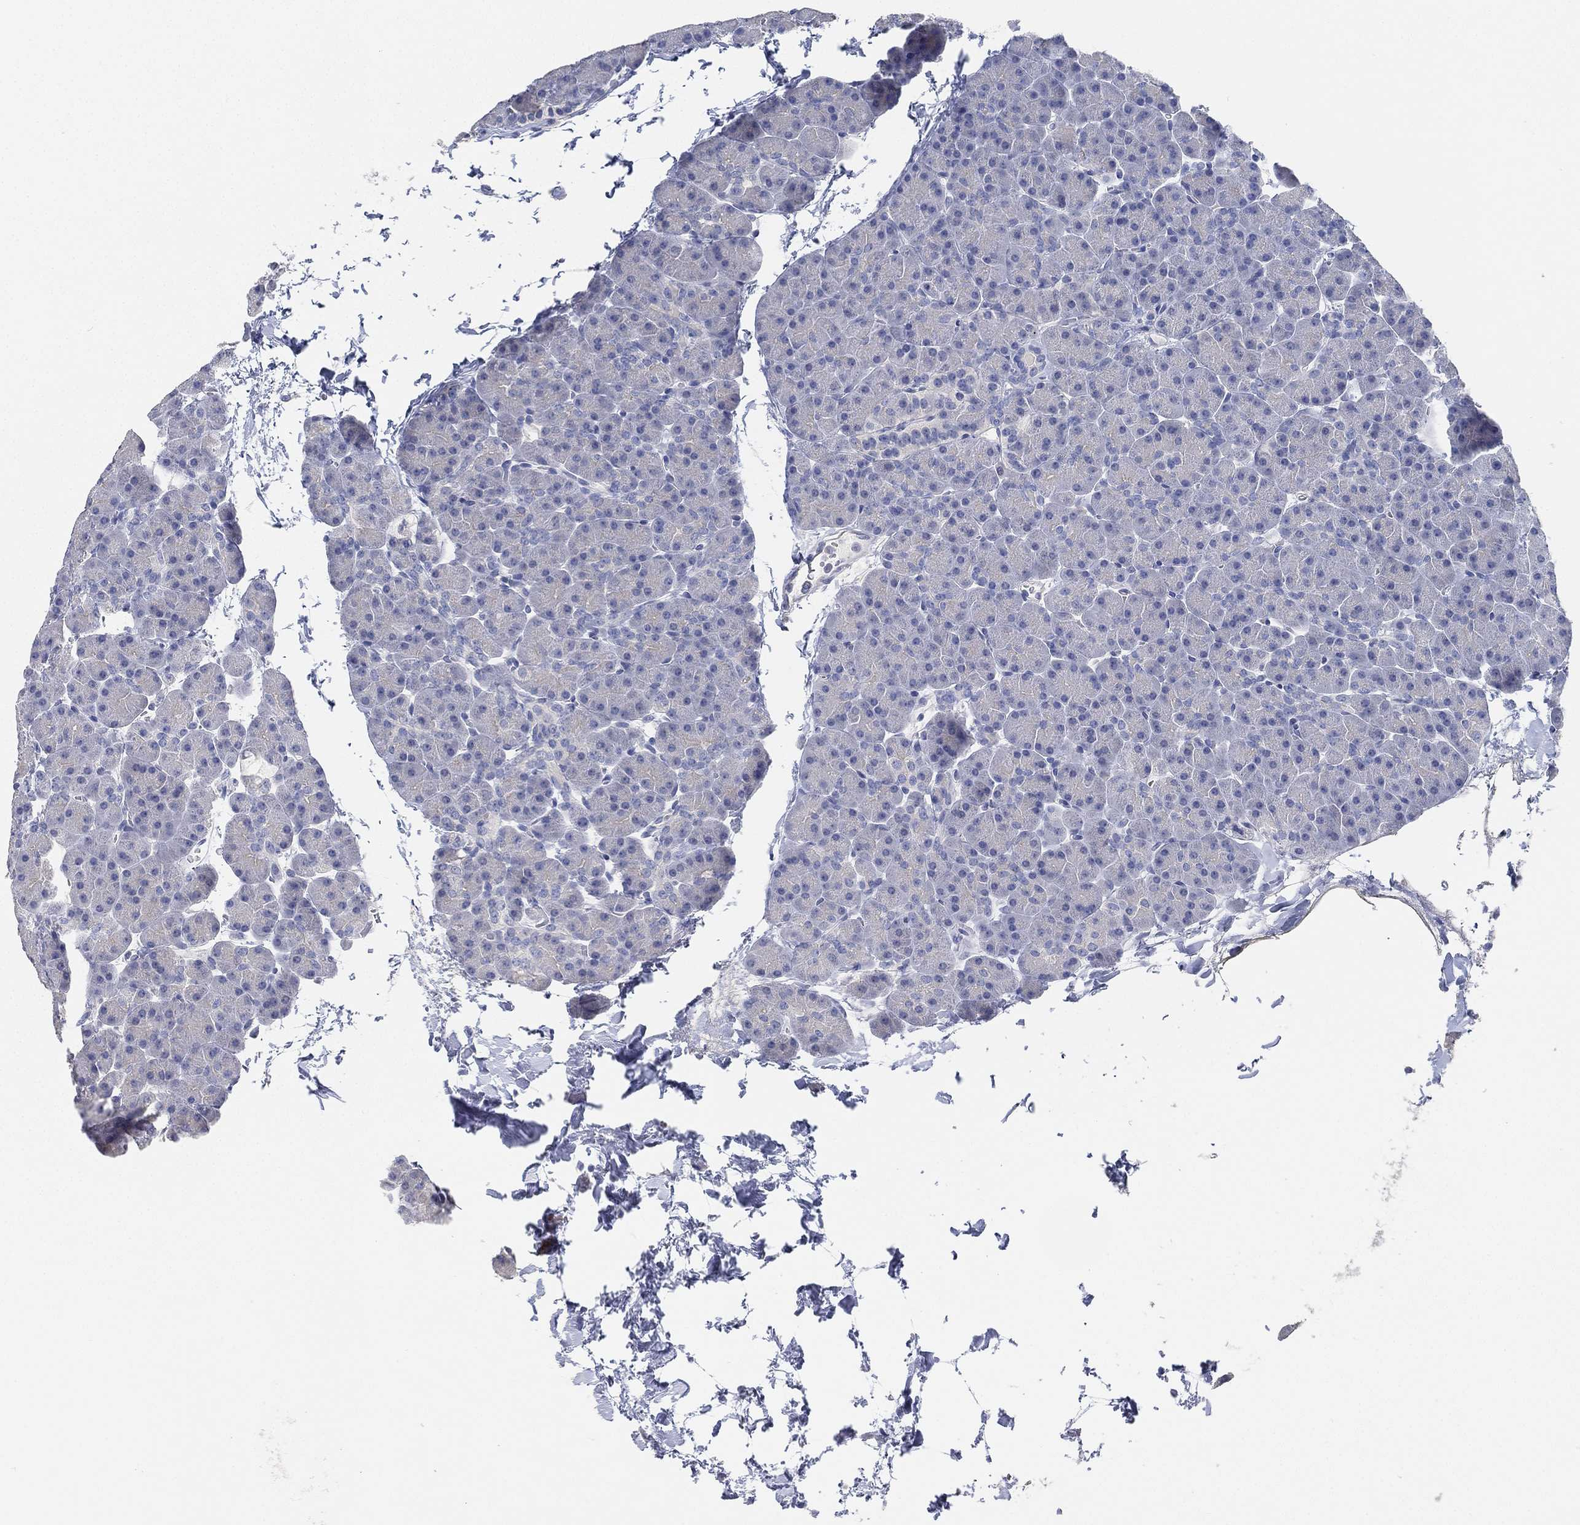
{"staining": {"intensity": "negative", "quantity": "none", "location": "none"}, "tissue": "pancreas", "cell_type": "Exocrine glandular cells", "image_type": "normal", "snomed": [{"axis": "morphology", "description": "Normal tissue, NOS"}, {"axis": "topography", "description": "Pancreas"}], "caption": "DAB (3,3'-diaminobenzidine) immunohistochemical staining of unremarkable human pancreas reveals no significant staining in exocrine glandular cells.", "gene": "FAM187B", "patient": {"sex": "female", "age": 44}}